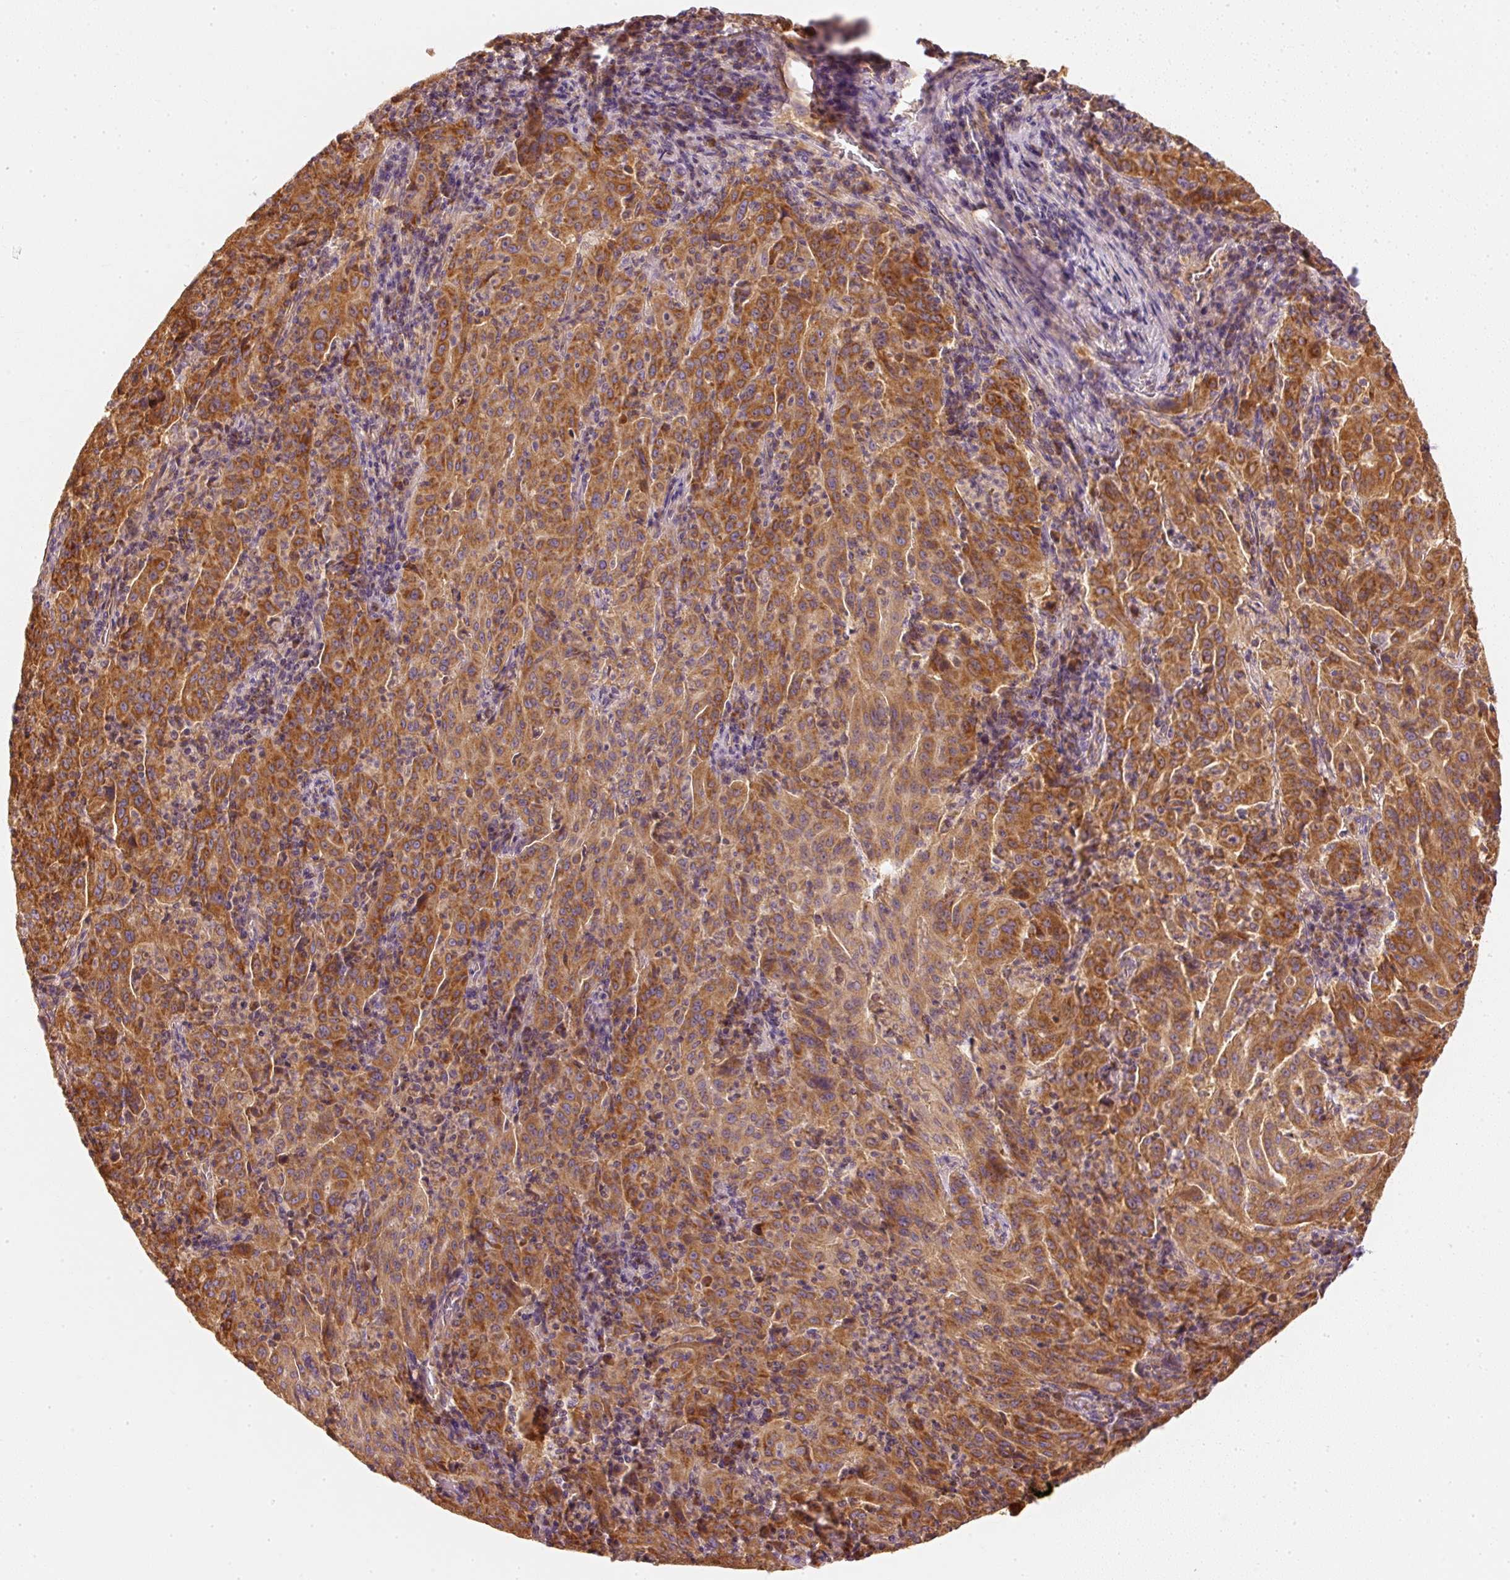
{"staining": {"intensity": "strong", "quantity": ">75%", "location": "cytoplasmic/membranous"}, "tissue": "pancreatic cancer", "cell_type": "Tumor cells", "image_type": "cancer", "snomed": [{"axis": "morphology", "description": "Adenocarcinoma, NOS"}, {"axis": "topography", "description": "Pancreas"}], "caption": "Strong cytoplasmic/membranous staining is appreciated in about >75% of tumor cells in pancreatic cancer.", "gene": "TOMM40", "patient": {"sex": "male", "age": 63}}